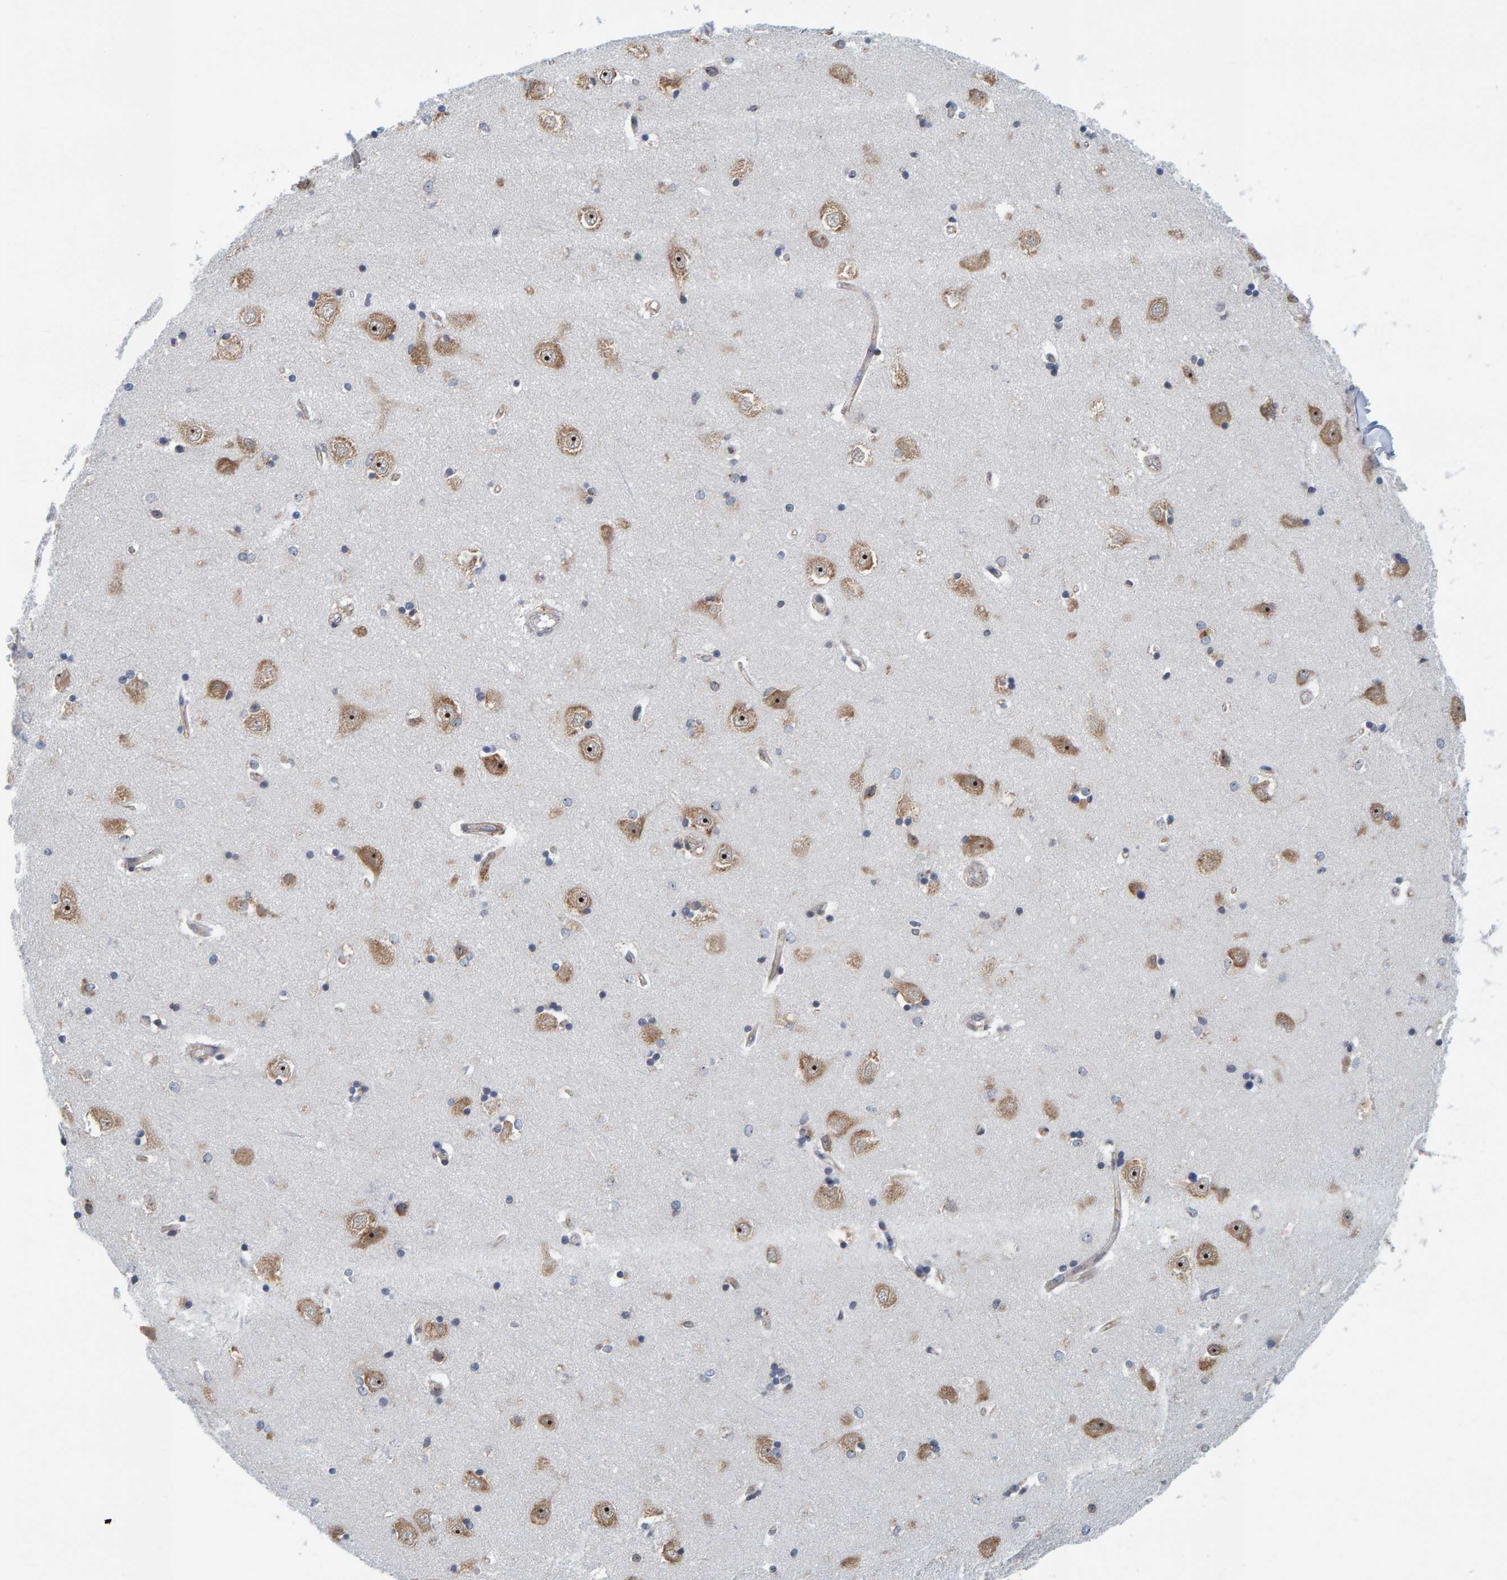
{"staining": {"intensity": "weak", "quantity": "<25%", "location": "nuclear"}, "tissue": "hippocampus", "cell_type": "Glial cells", "image_type": "normal", "snomed": [{"axis": "morphology", "description": "Normal tissue, NOS"}, {"axis": "topography", "description": "Hippocampus"}], "caption": "Immunohistochemistry (IHC) of normal human hippocampus reveals no staining in glial cells. The staining is performed using DAB (3,3'-diaminobenzidine) brown chromogen with nuclei counter-stained in using hematoxylin.", "gene": "POLR1E", "patient": {"sex": "male", "age": 45}}